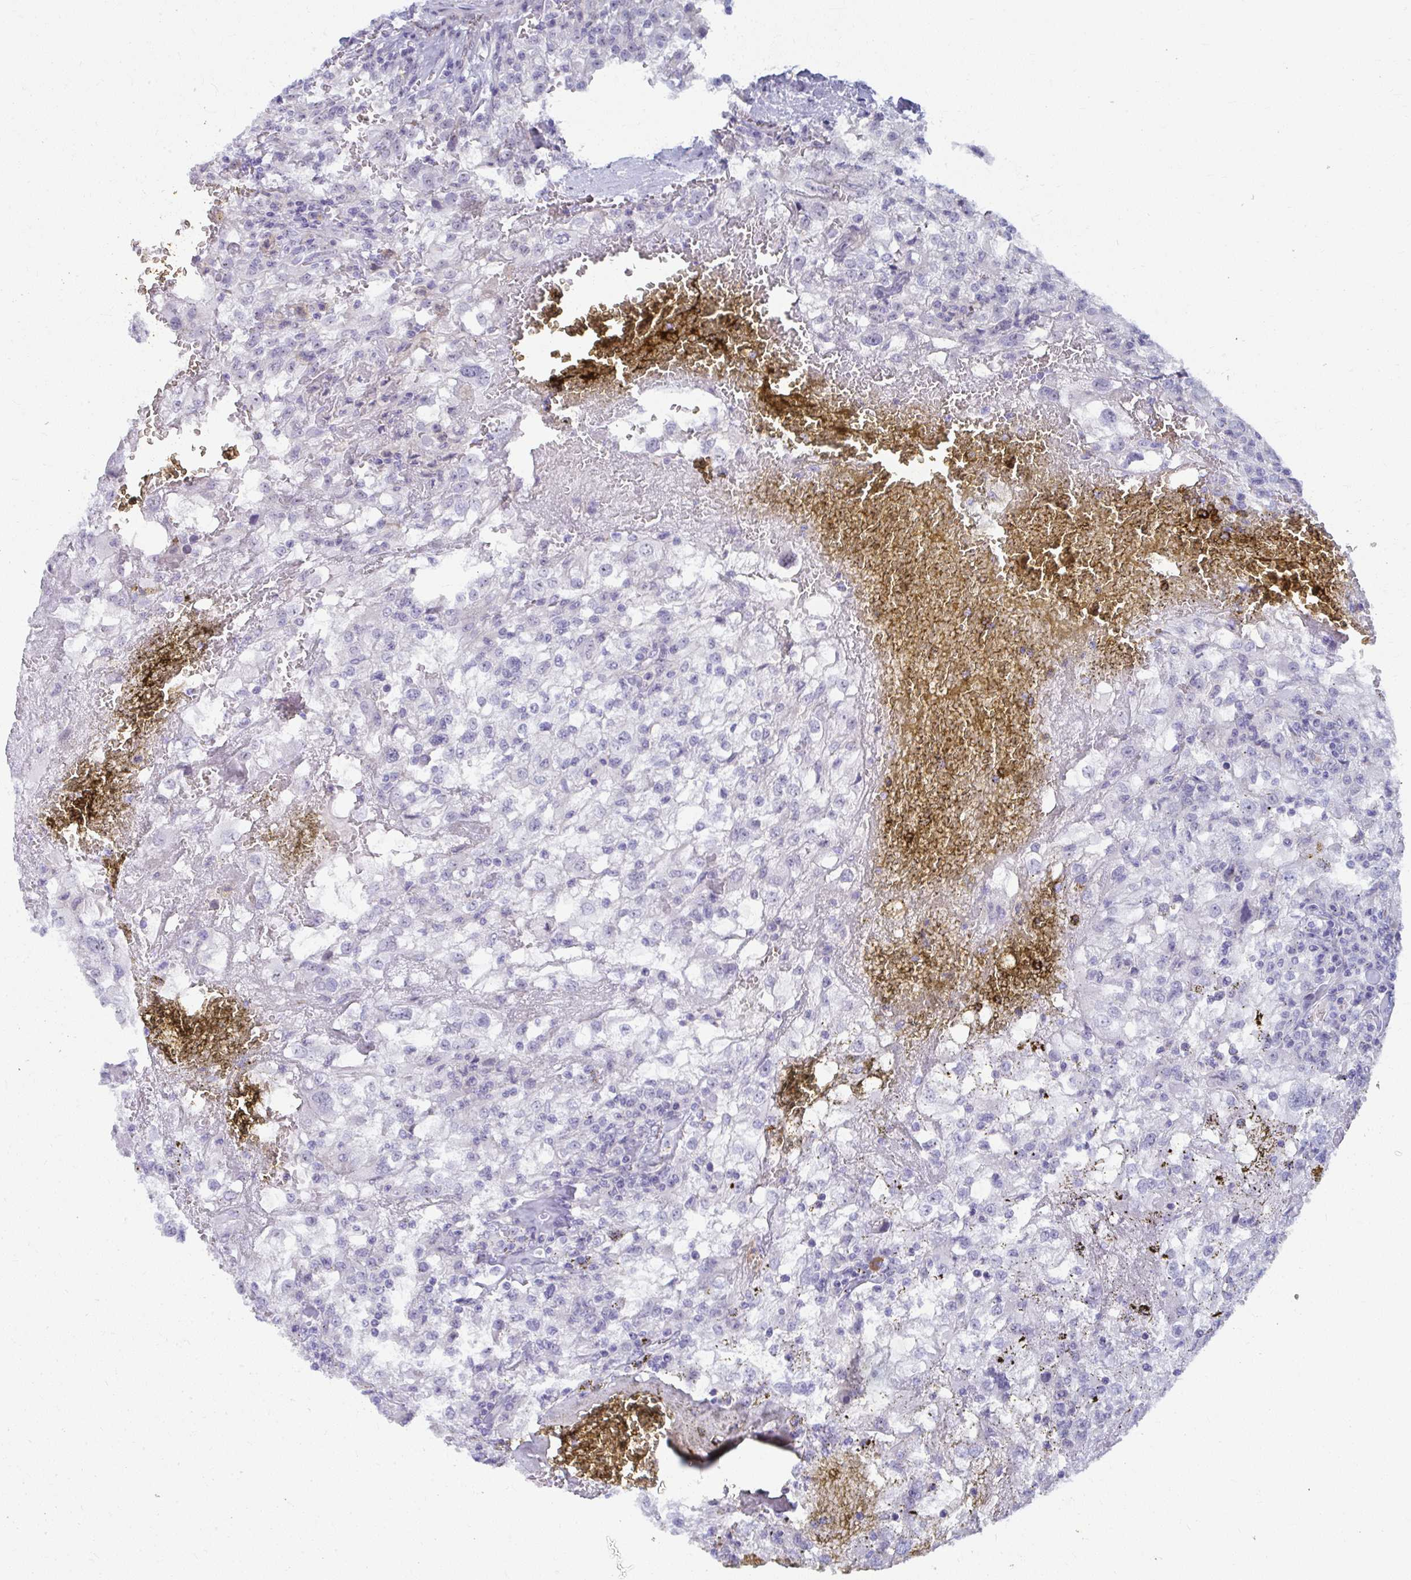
{"staining": {"intensity": "negative", "quantity": "none", "location": "none"}, "tissue": "renal cancer", "cell_type": "Tumor cells", "image_type": "cancer", "snomed": [{"axis": "morphology", "description": "Adenocarcinoma, NOS"}, {"axis": "topography", "description": "Kidney"}], "caption": "Histopathology image shows no significant protein positivity in tumor cells of renal adenocarcinoma. Nuclei are stained in blue.", "gene": "MUS81", "patient": {"sex": "female", "age": 74}}